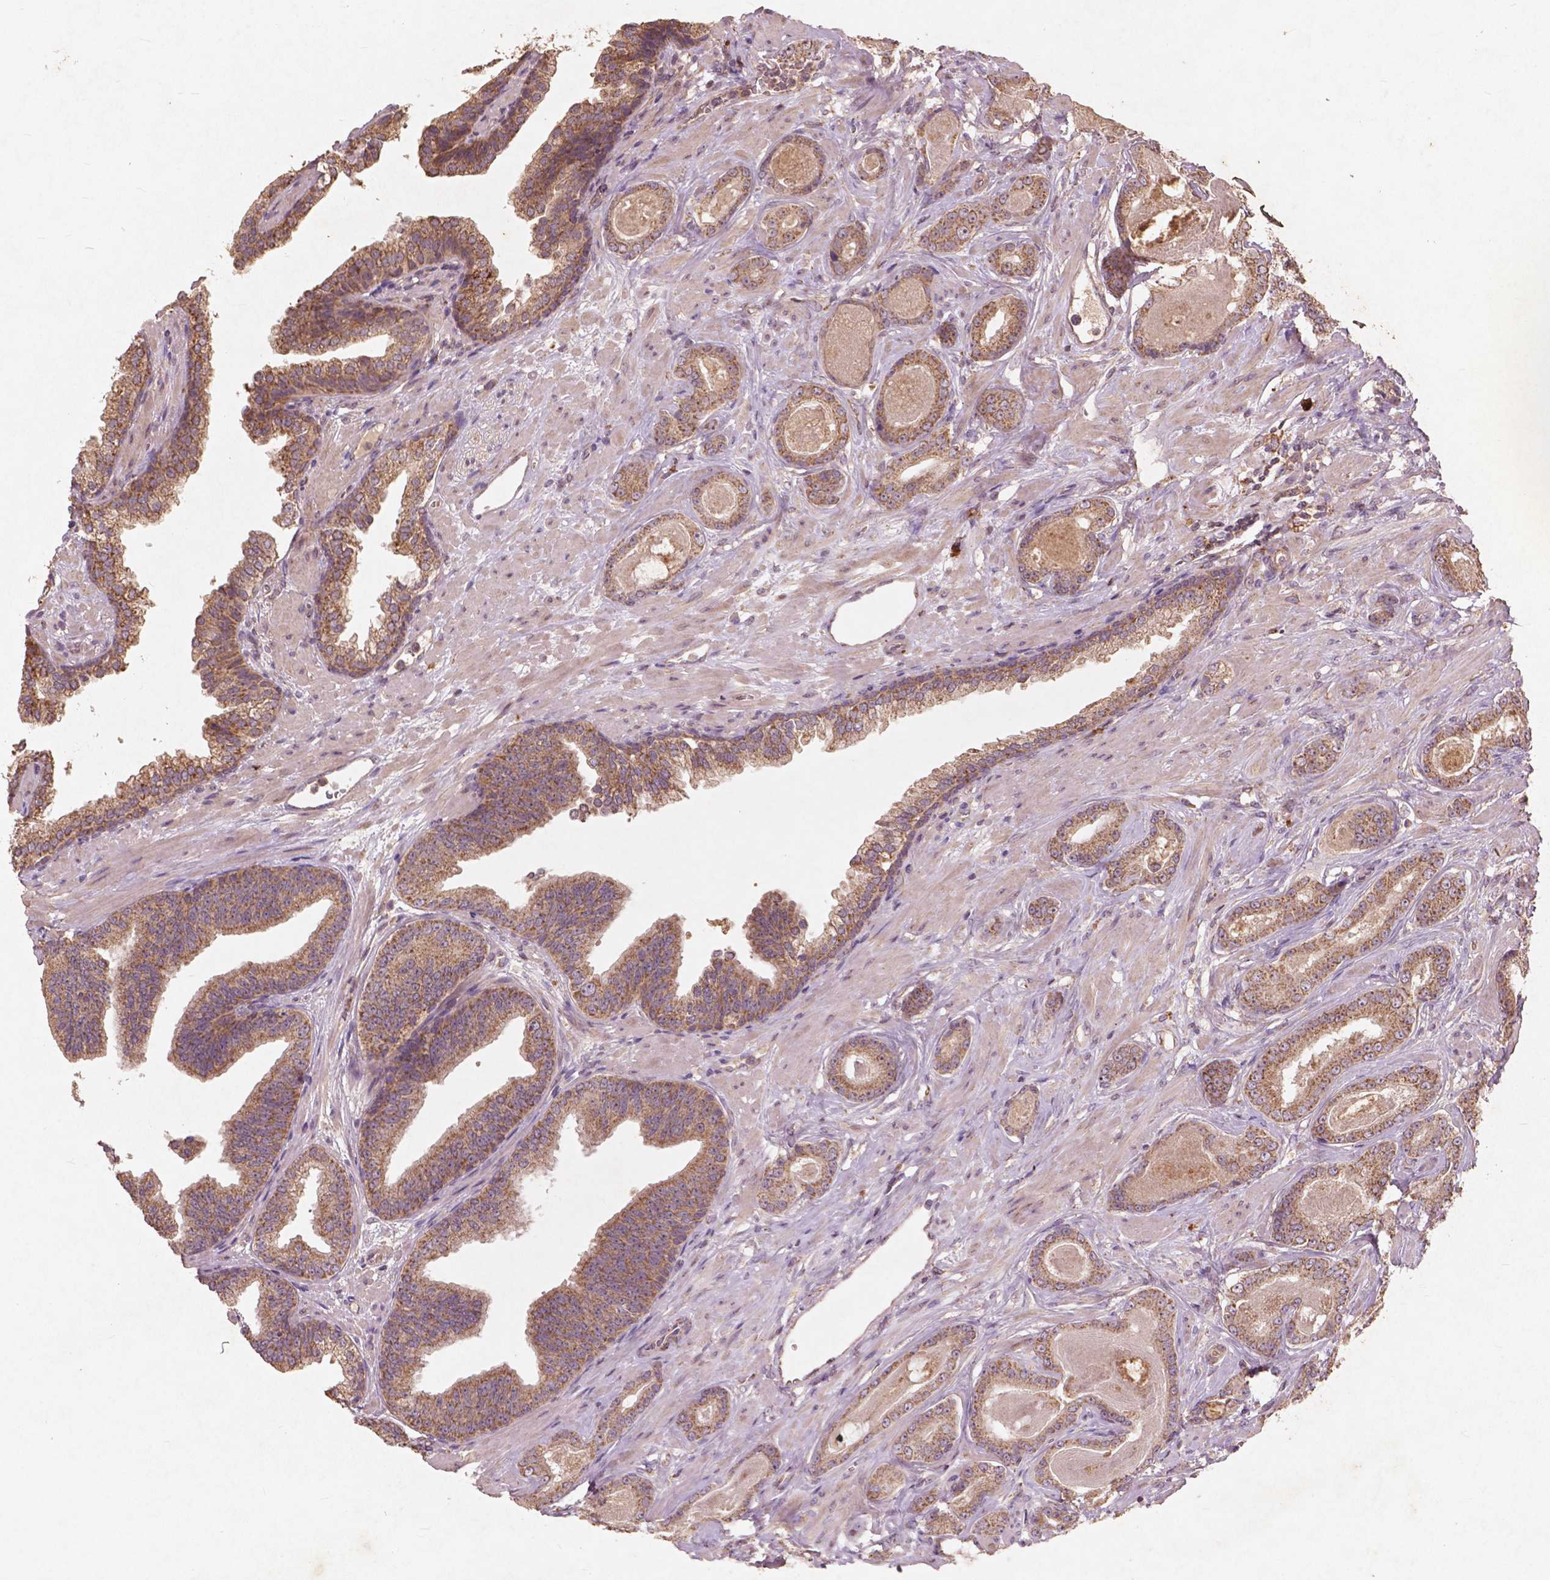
{"staining": {"intensity": "moderate", "quantity": ">75%", "location": "cytoplasmic/membranous"}, "tissue": "prostate cancer", "cell_type": "Tumor cells", "image_type": "cancer", "snomed": [{"axis": "morphology", "description": "Adenocarcinoma, Low grade"}, {"axis": "topography", "description": "Prostate"}], "caption": "Moderate cytoplasmic/membranous expression for a protein is seen in approximately >75% of tumor cells of adenocarcinoma (low-grade) (prostate) using IHC.", "gene": "ST6GALNAC5", "patient": {"sex": "male", "age": 61}}